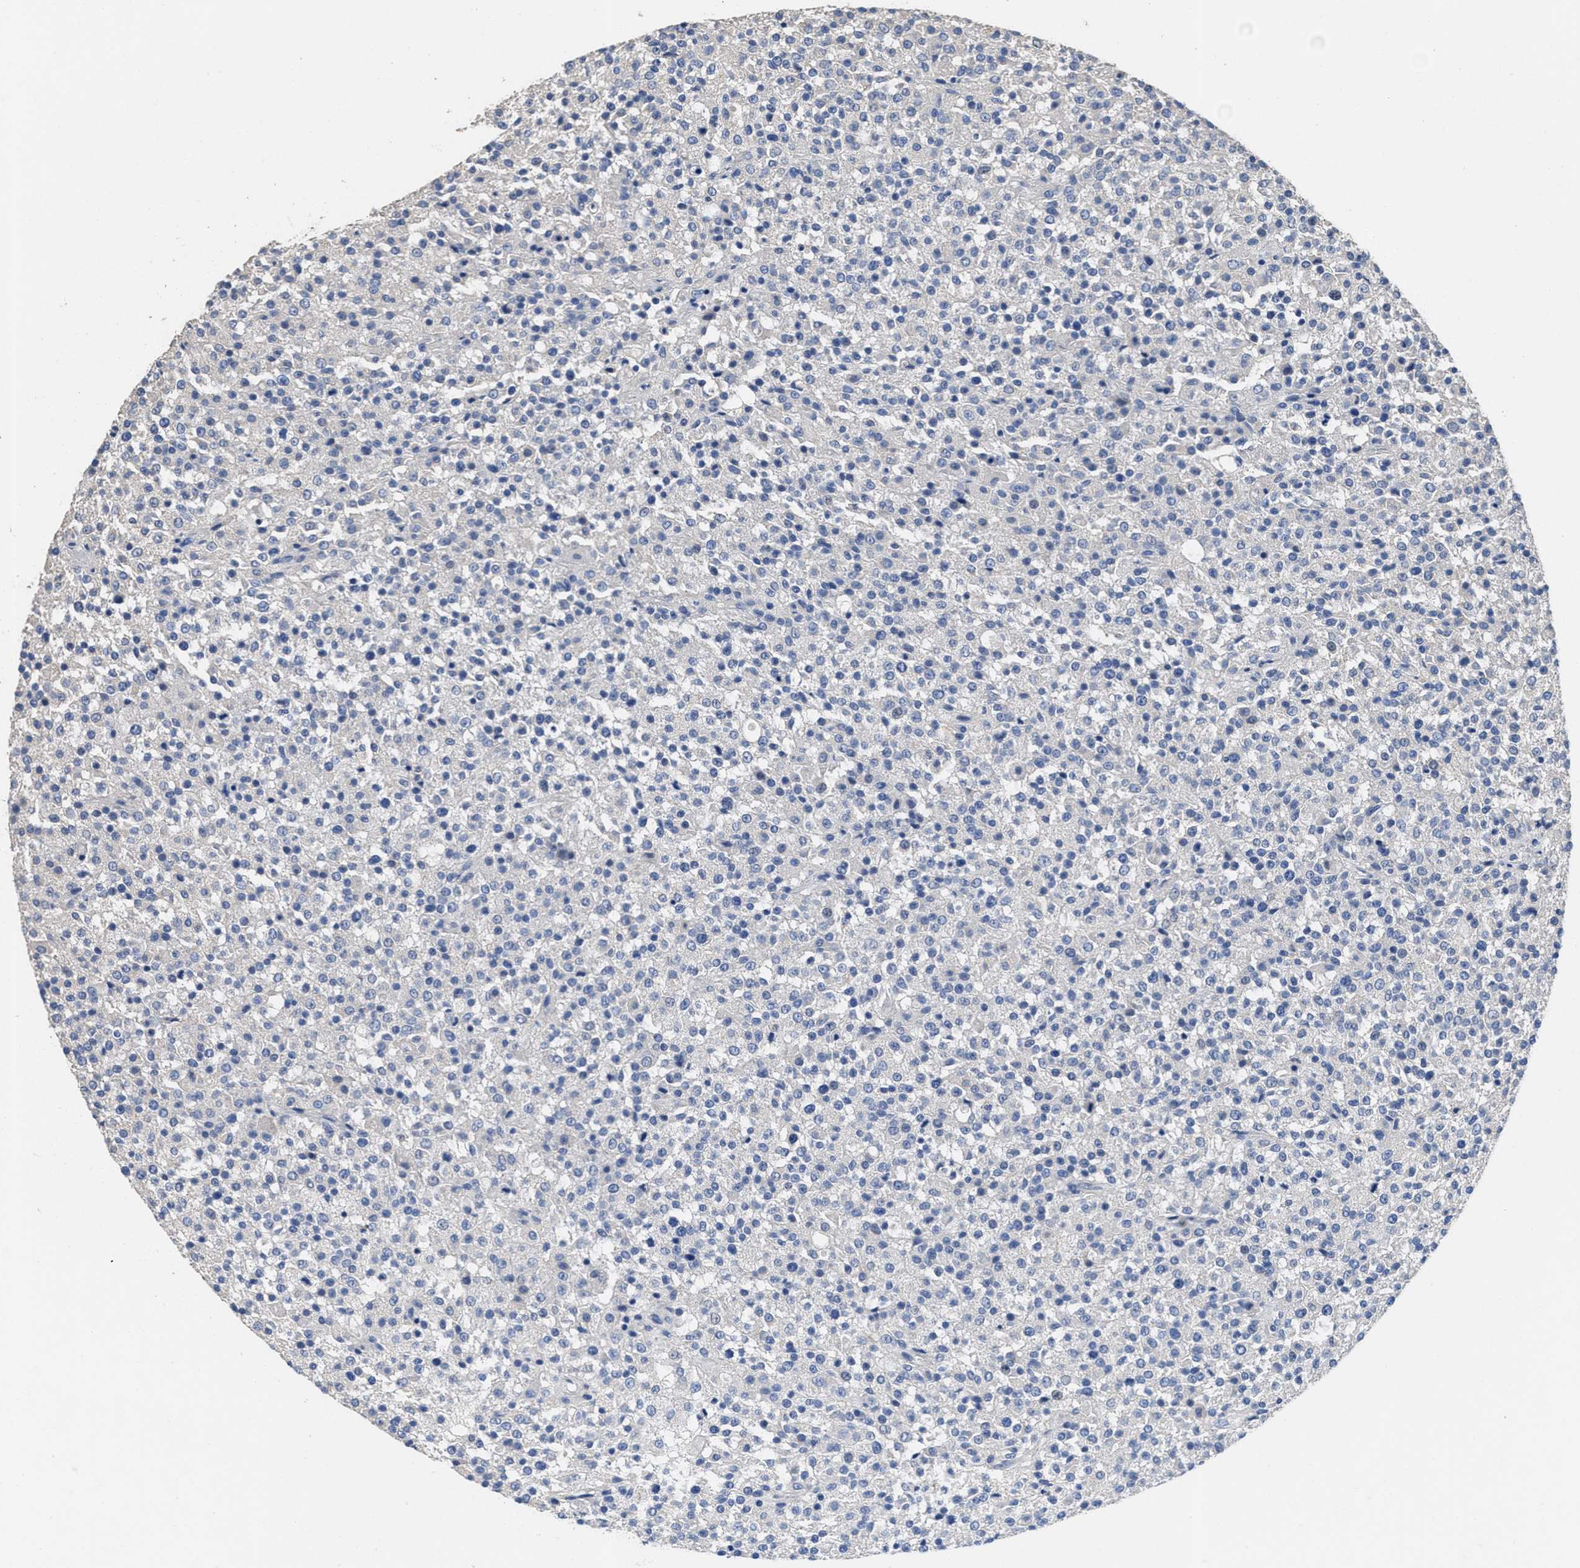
{"staining": {"intensity": "negative", "quantity": "none", "location": "none"}, "tissue": "testis cancer", "cell_type": "Tumor cells", "image_type": "cancer", "snomed": [{"axis": "morphology", "description": "Seminoma, NOS"}, {"axis": "topography", "description": "Testis"}], "caption": "DAB (3,3'-diaminobenzidine) immunohistochemical staining of testis cancer shows no significant expression in tumor cells. (Brightfield microscopy of DAB immunohistochemistry (IHC) at high magnification).", "gene": "CA9", "patient": {"sex": "male", "age": 59}}